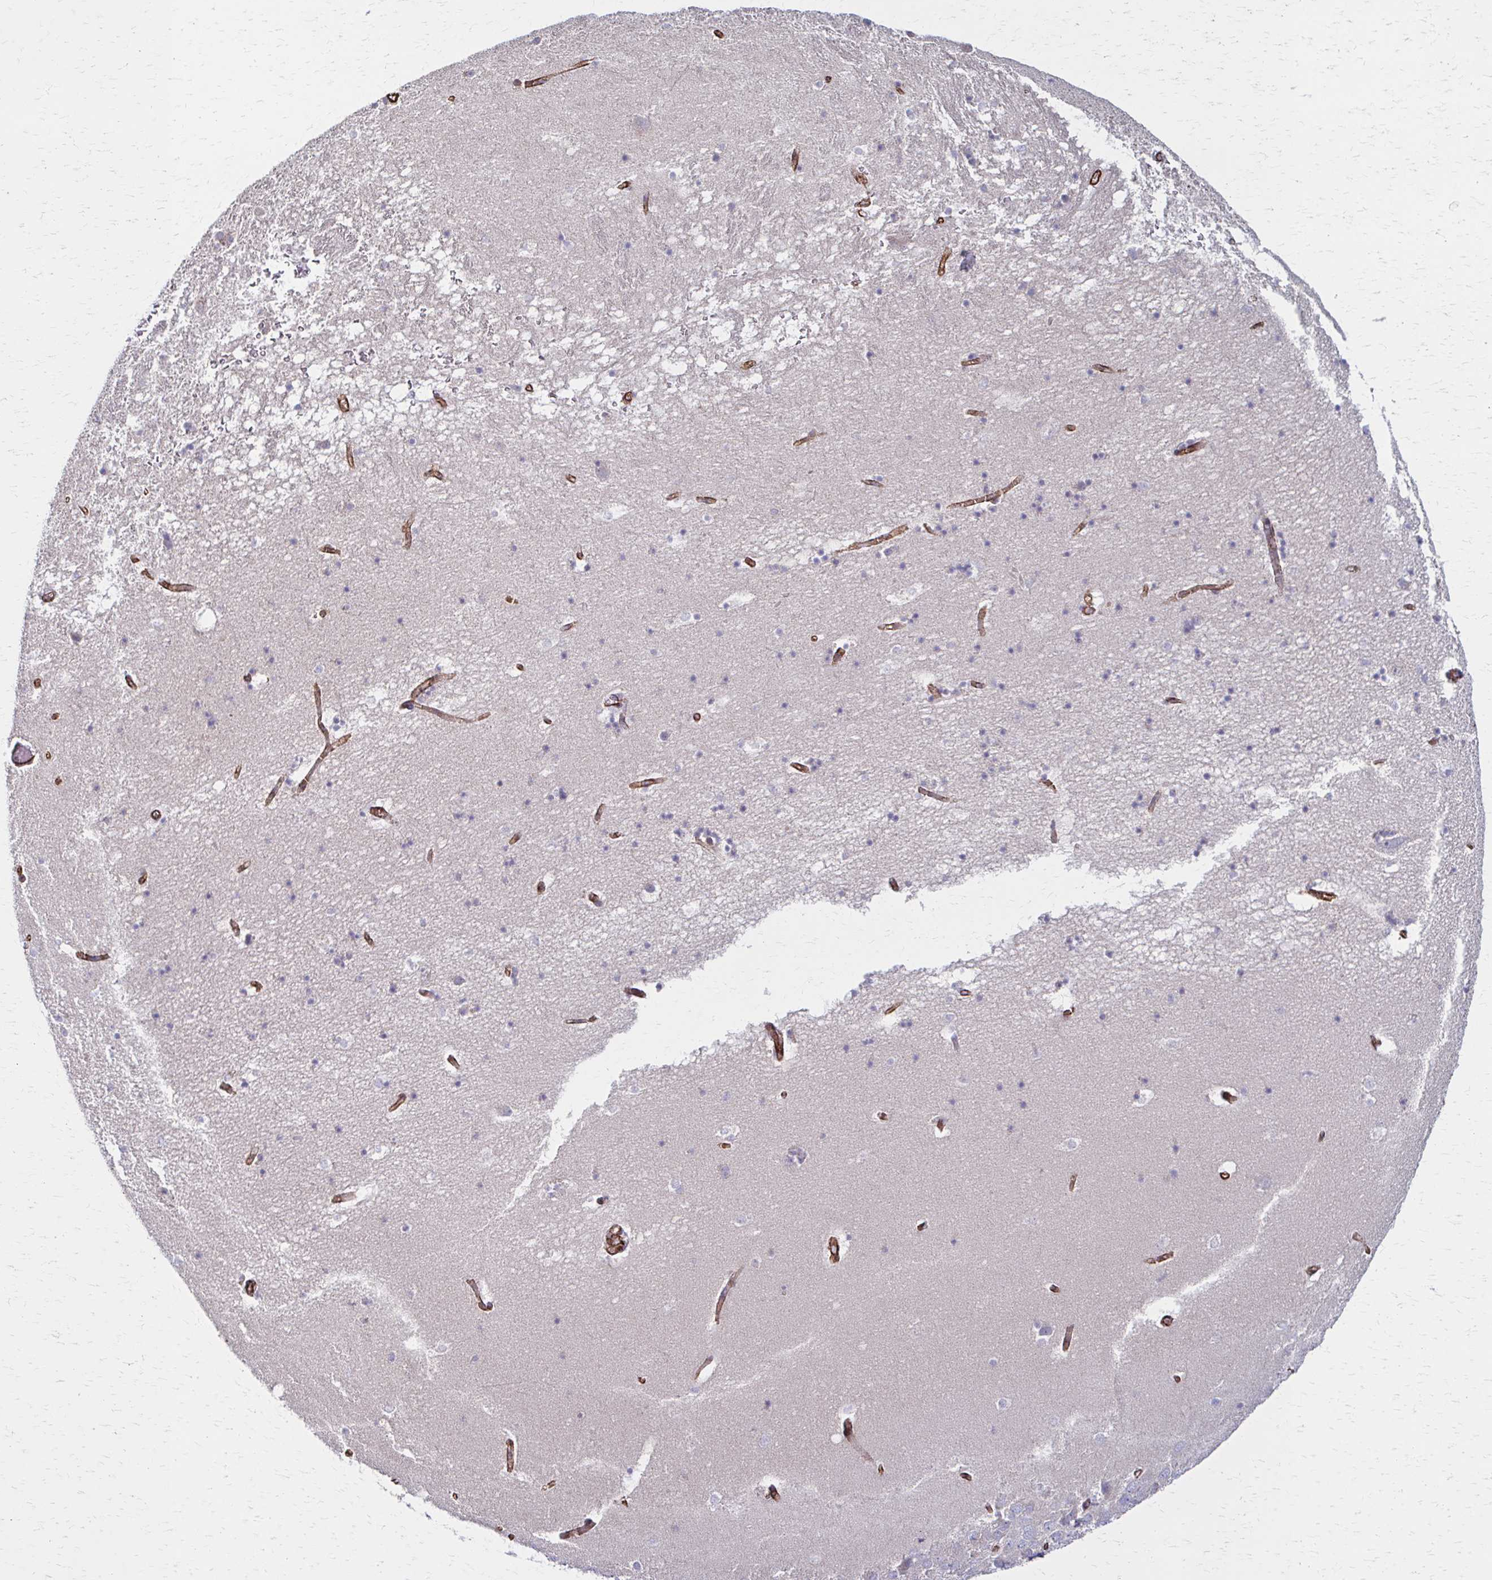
{"staining": {"intensity": "negative", "quantity": "none", "location": "none"}, "tissue": "hippocampus", "cell_type": "Glial cells", "image_type": "normal", "snomed": [{"axis": "morphology", "description": "Normal tissue, NOS"}, {"axis": "topography", "description": "Hippocampus"}], "caption": "Glial cells show no significant protein staining in unremarkable hippocampus.", "gene": "TIMMDC1", "patient": {"sex": "male", "age": 58}}